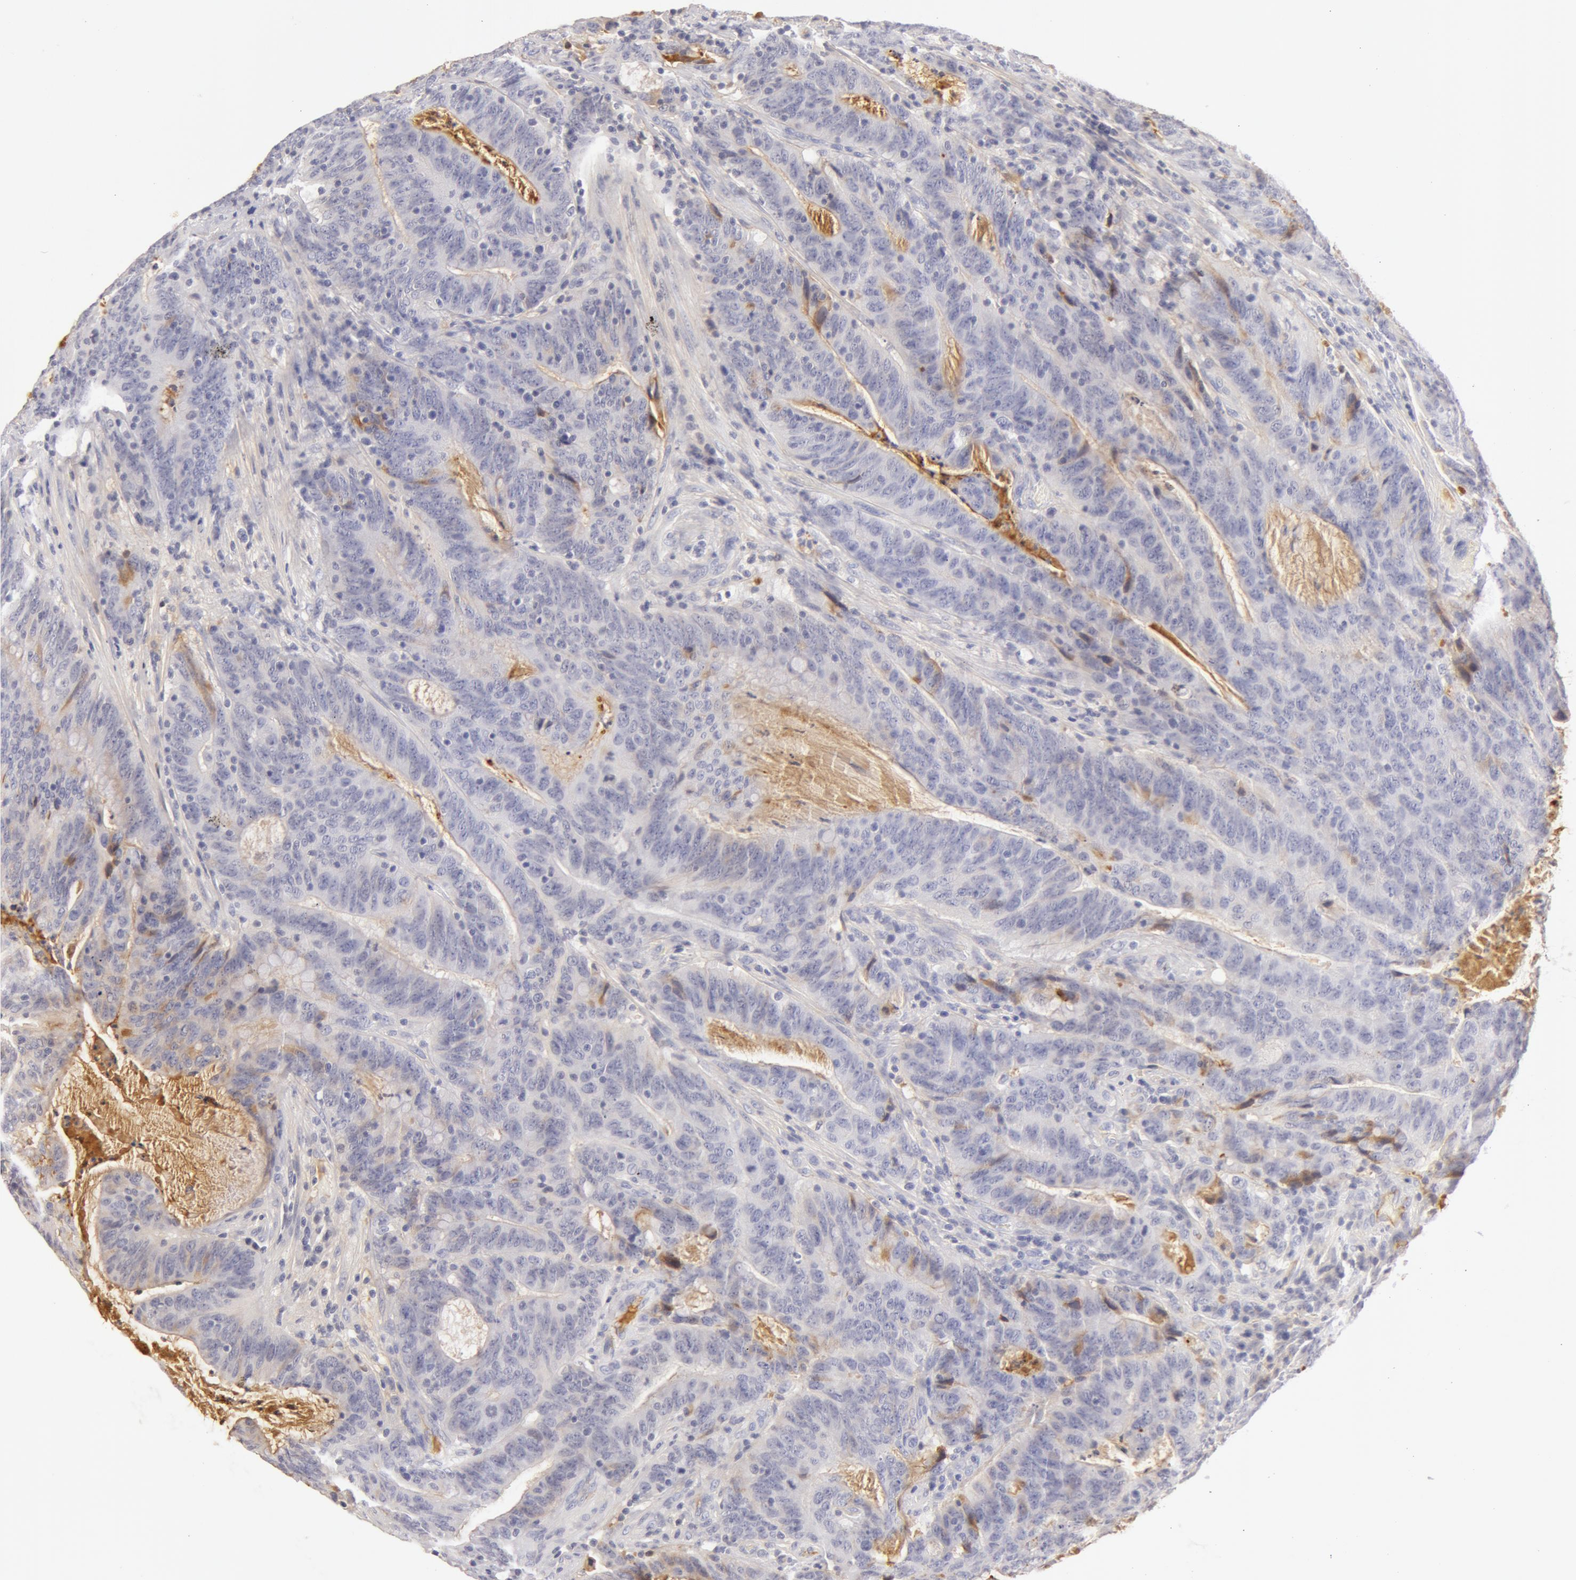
{"staining": {"intensity": "negative", "quantity": "none", "location": "none"}, "tissue": "colorectal cancer", "cell_type": "Tumor cells", "image_type": "cancer", "snomed": [{"axis": "morphology", "description": "Adenocarcinoma, NOS"}, {"axis": "topography", "description": "Colon"}], "caption": "An image of human colorectal adenocarcinoma is negative for staining in tumor cells.", "gene": "AHSG", "patient": {"sex": "male", "age": 54}}